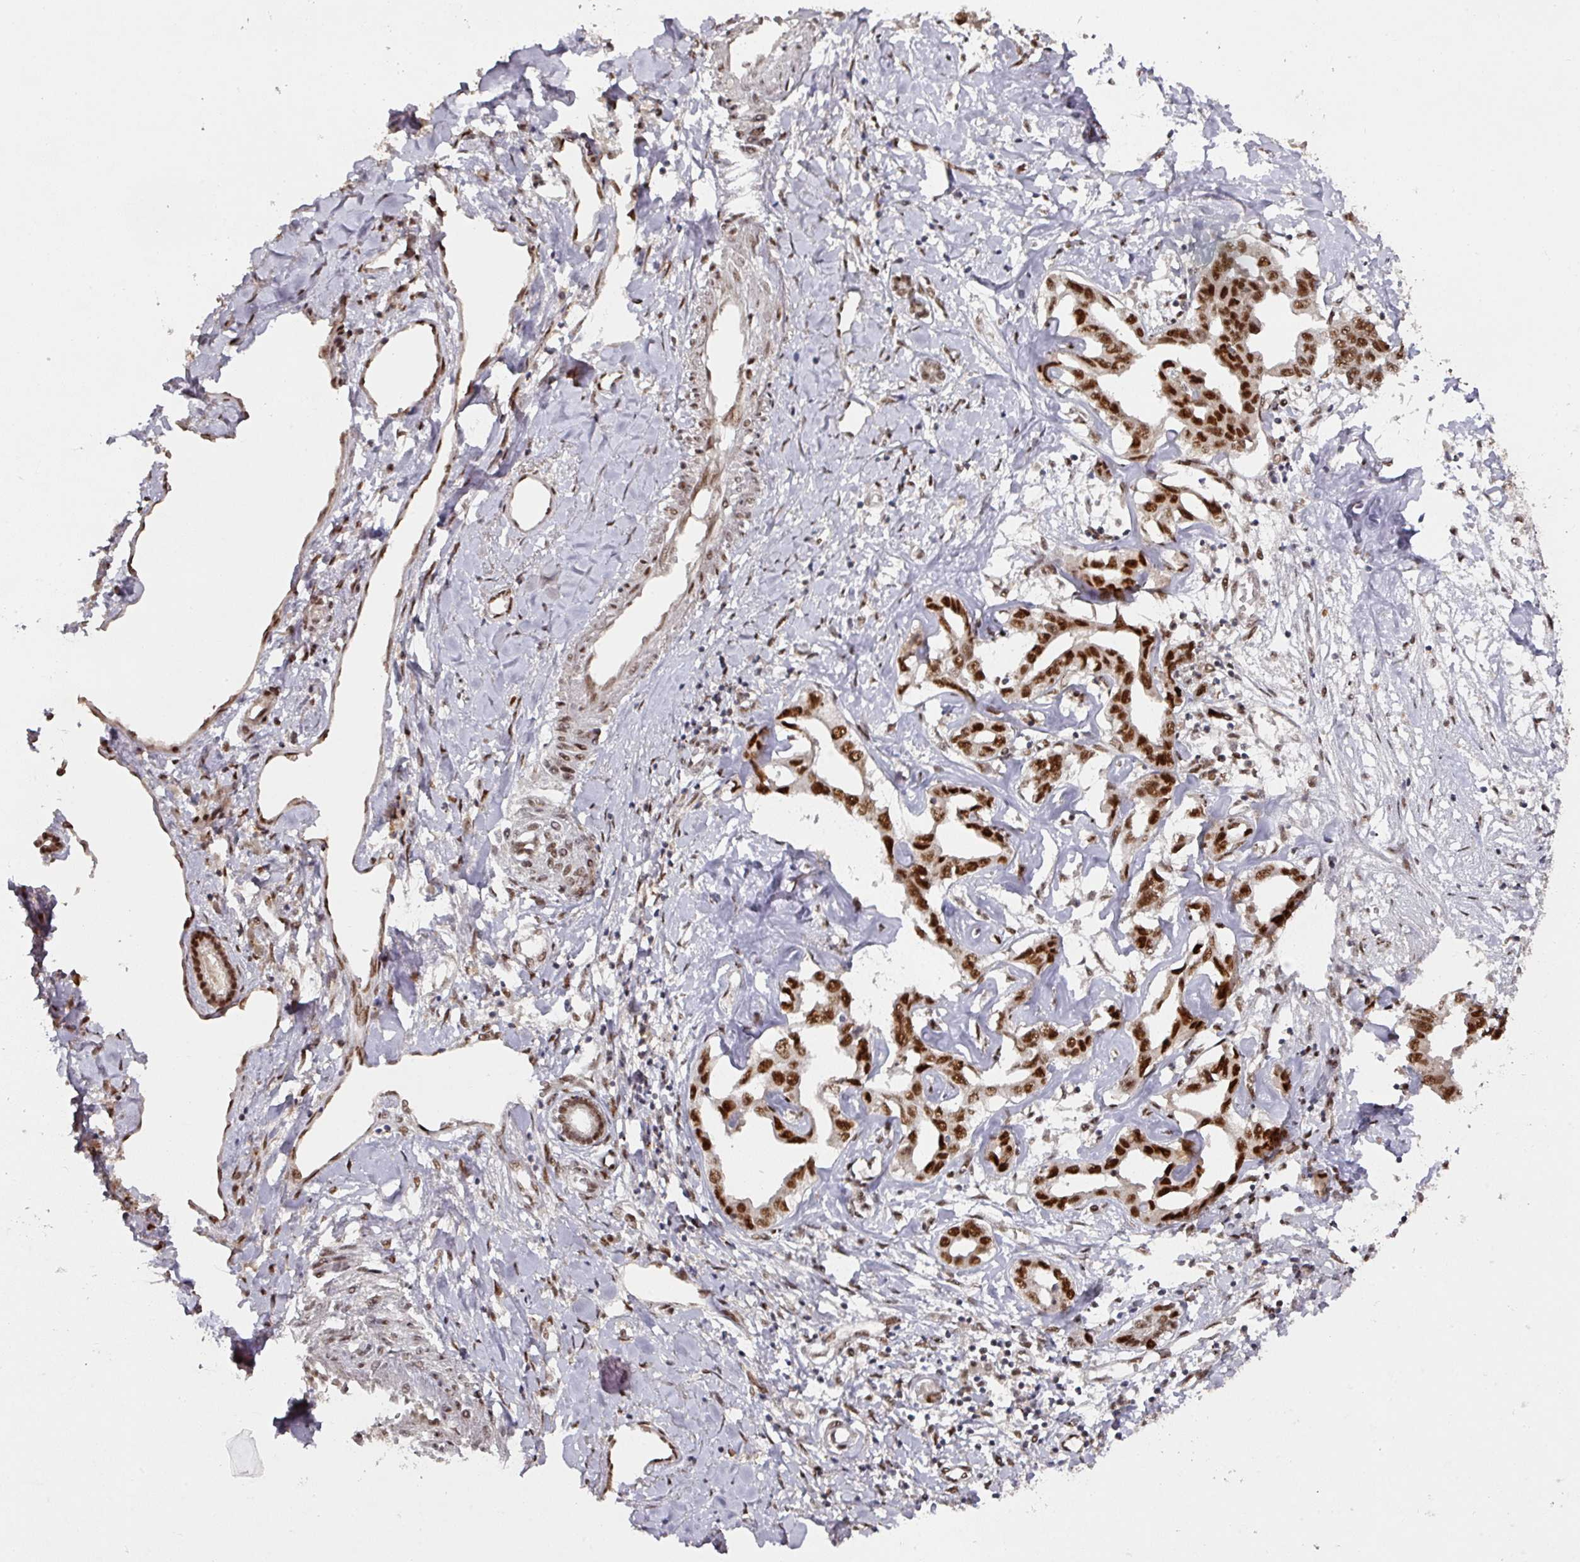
{"staining": {"intensity": "strong", "quantity": ">75%", "location": "nuclear"}, "tissue": "liver cancer", "cell_type": "Tumor cells", "image_type": "cancer", "snomed": [{"axis": "morphology", "description": "Cholangiocarcinoma"}, {"axis": "topography", "description": "Liver"}], "caption": "This is an image of immunohistochemistry staining of liver cholangiocarcinoma, which shows strong staining in the nuclear of tumor cells.", "gene": "MEPCE", "patient": {"sex": "male", "age": 59}}